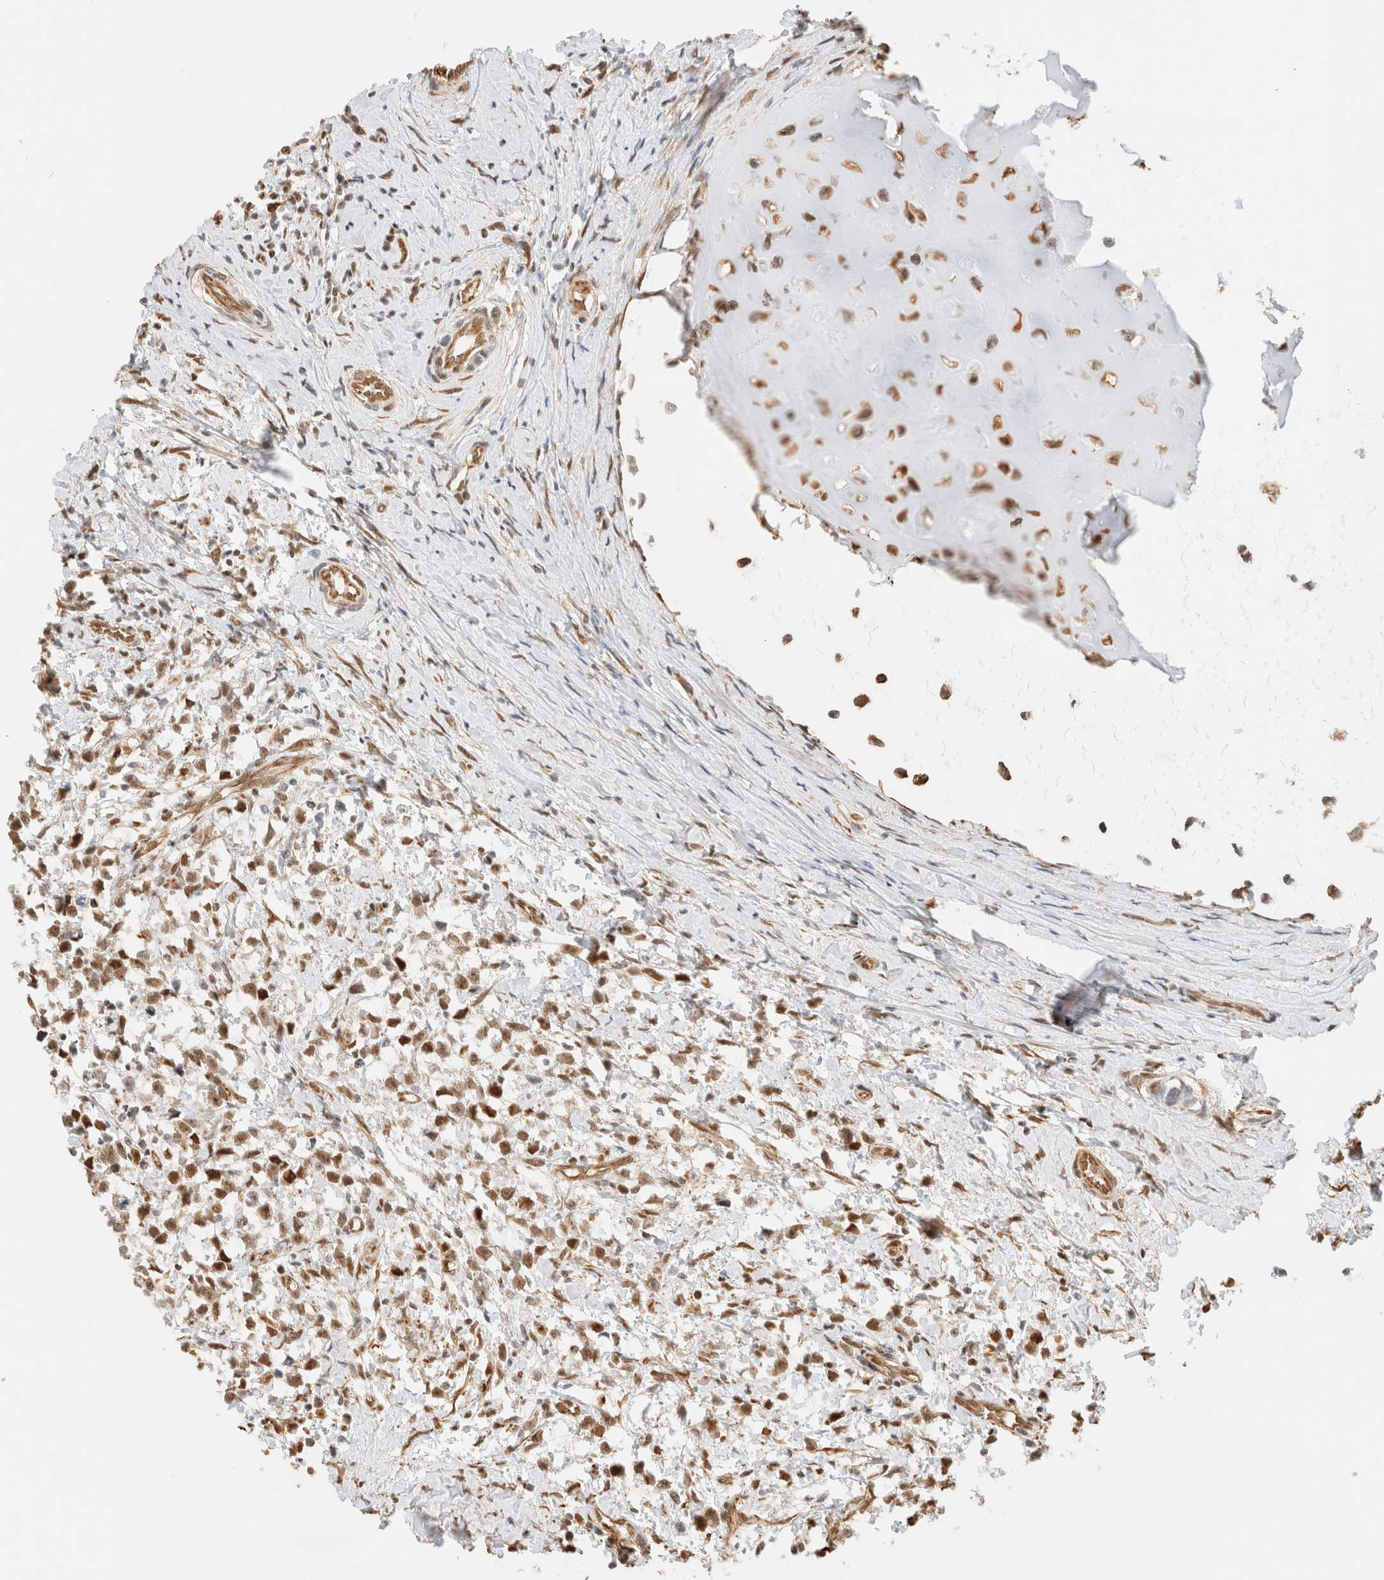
{"staining": {"intensity": "moderate", "quantity": ">75%", "location": "nuclear"}, "tissue": "testis cancer", "cell_type": "Tumor cells", "image_type": "cancer", "snomed": [{"axis": "morphology", "description": "Seminoma, NOS"}, {"axis": "morphology", "description": "Carcinoma, Embryonal, NOS"}, {"axis": "topography", "description": "Testis"}], "caption": "Testis embryonal carcinoma stained with a protein marker demonstrates moderate staining in tumor cells.", "gene": "ARID5A", "patient": {"sex": "male", "age": 51}}